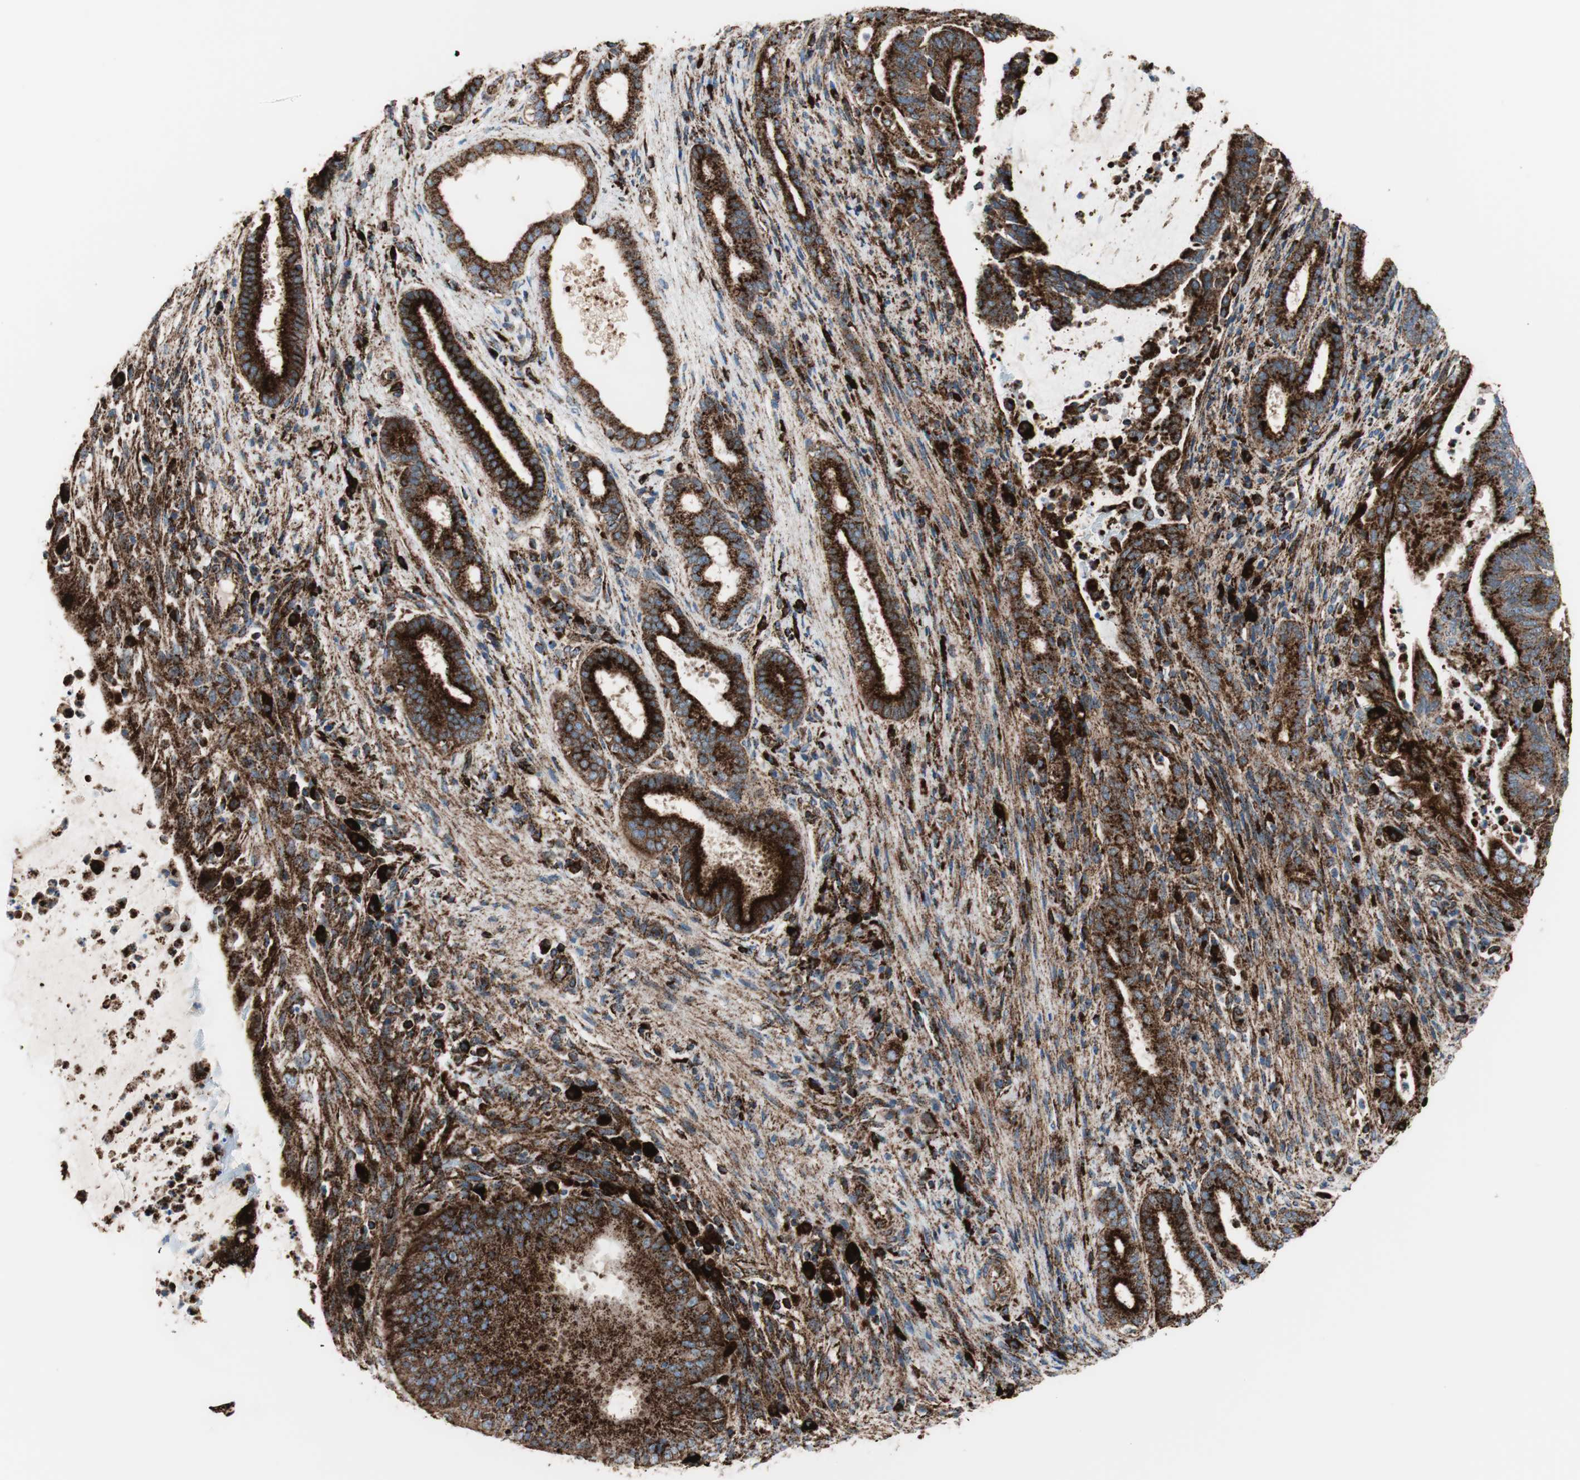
{"staining": {"intensity": "strong", "quantity": ">75%", "location": "cytoplasmic/membranous"}, "tissue": "liver cancer", "cell_type": "Tumor cells", "image_type": "cancer", "snomed": [{"axis": "morphology", "description": "Cholangiocarcinoma"}, {"axis": "topography", "description": "Liver"}], "caption": "DAB (3,3'-diaminobenzidine) immunohistochemical staining of cholangiocarcinoma (liver) shows strong cytoplasmic/membranous protein expression in about >75% of tumor cells.", "gene": "LAMP1", "patient": {"sex": "female", "age": 73}}